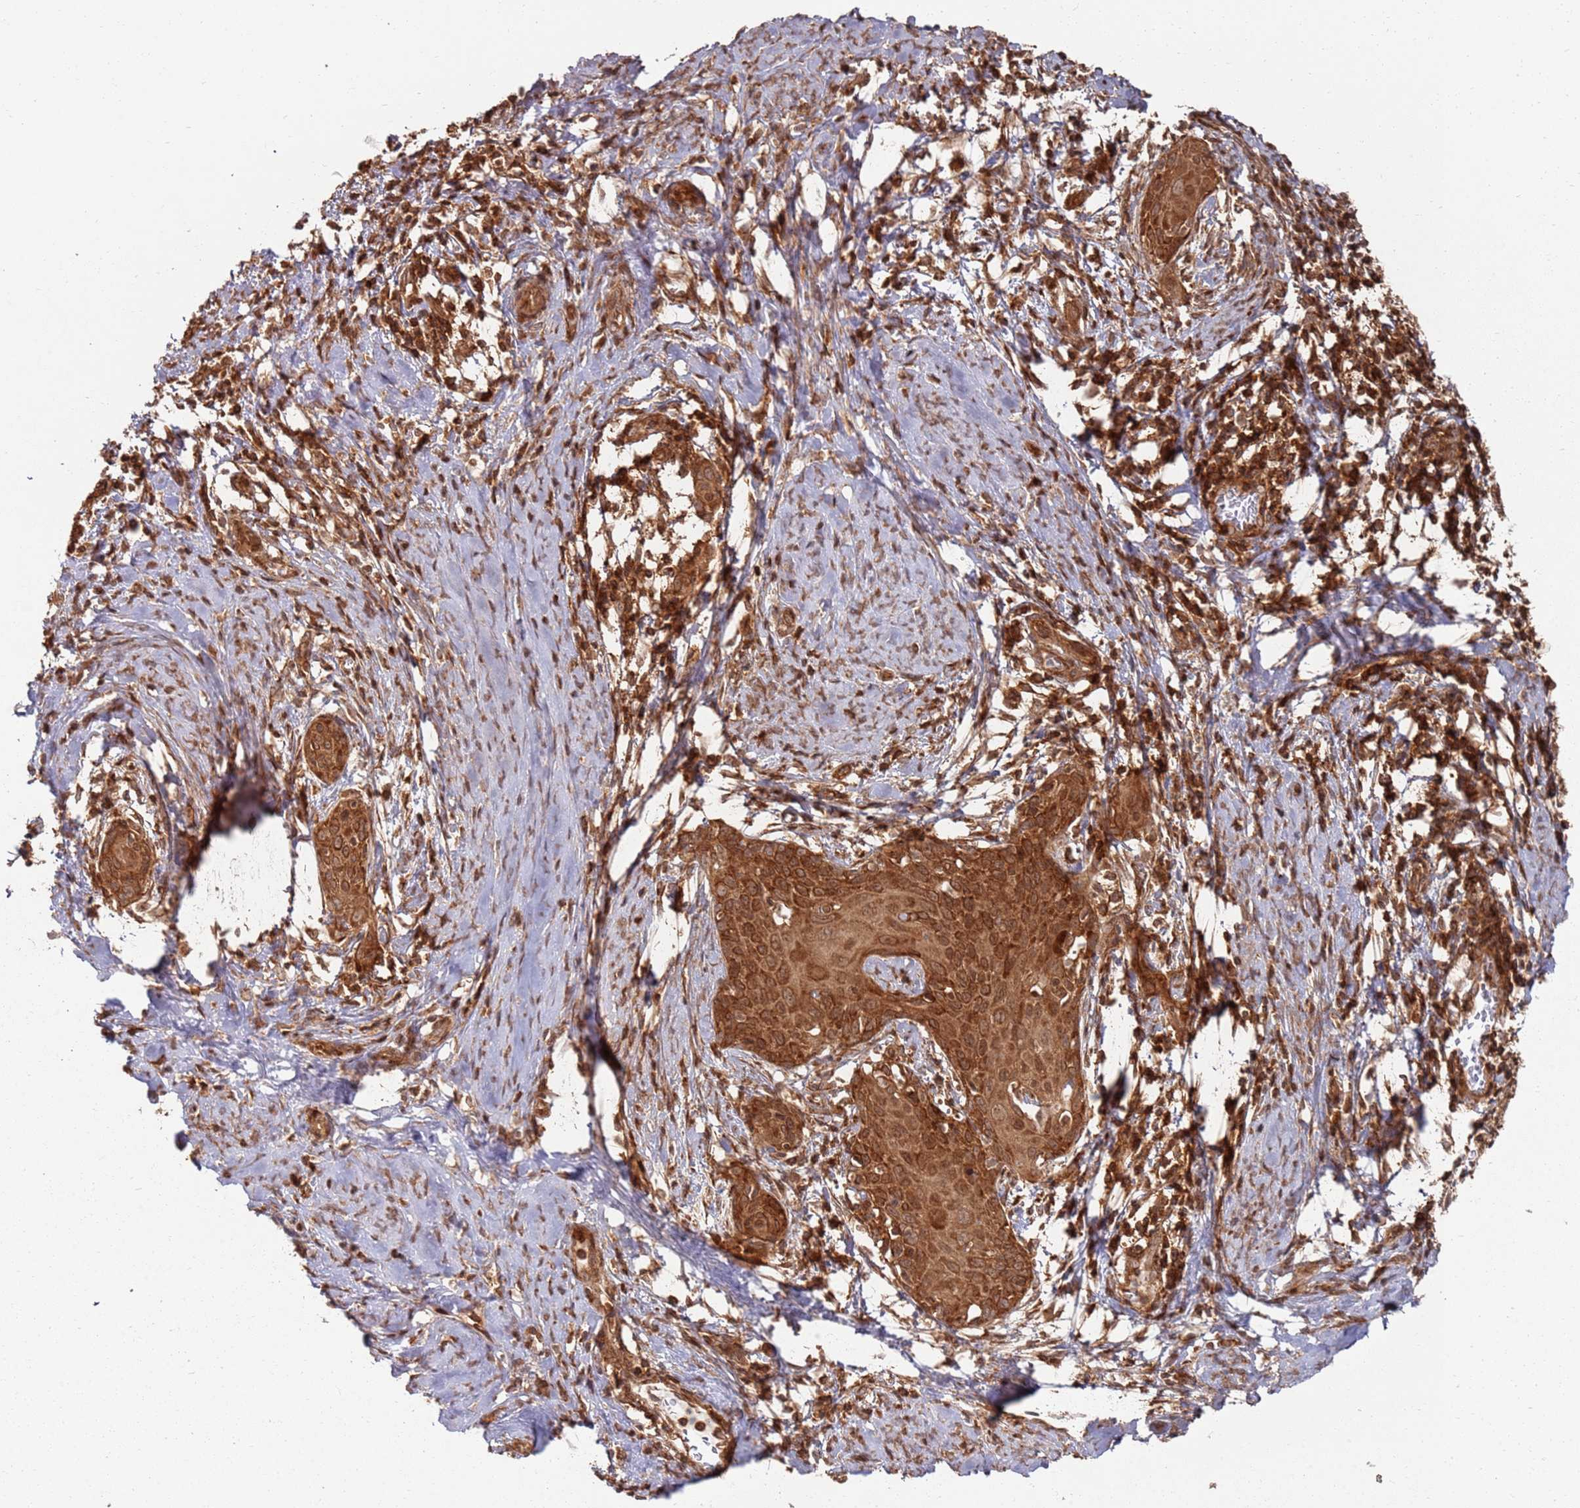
{"staining": {"intensity": "strong", "quantity": ">75%", "location": "cytoplasmic/membranous"}, "tissue": "cervical cancer", "cell_type": "Tumor cells", "image_type": "cancer", "snomed": [{"axis": "morphology", "description": "Squamous cell carcinoma, NOS"}, {"axis": "topography", "description": "Cervix"}], "caption": "High-power microscopy captured an immunohistochemistry photomicrograph of cervical squamous cell carcinoma, revealing strong cytoplasmic/membranous positivity in approximately >75% of tumor cells.", "gene": "PIH1D1", "patient": {"sex": "female", "age": 52}}